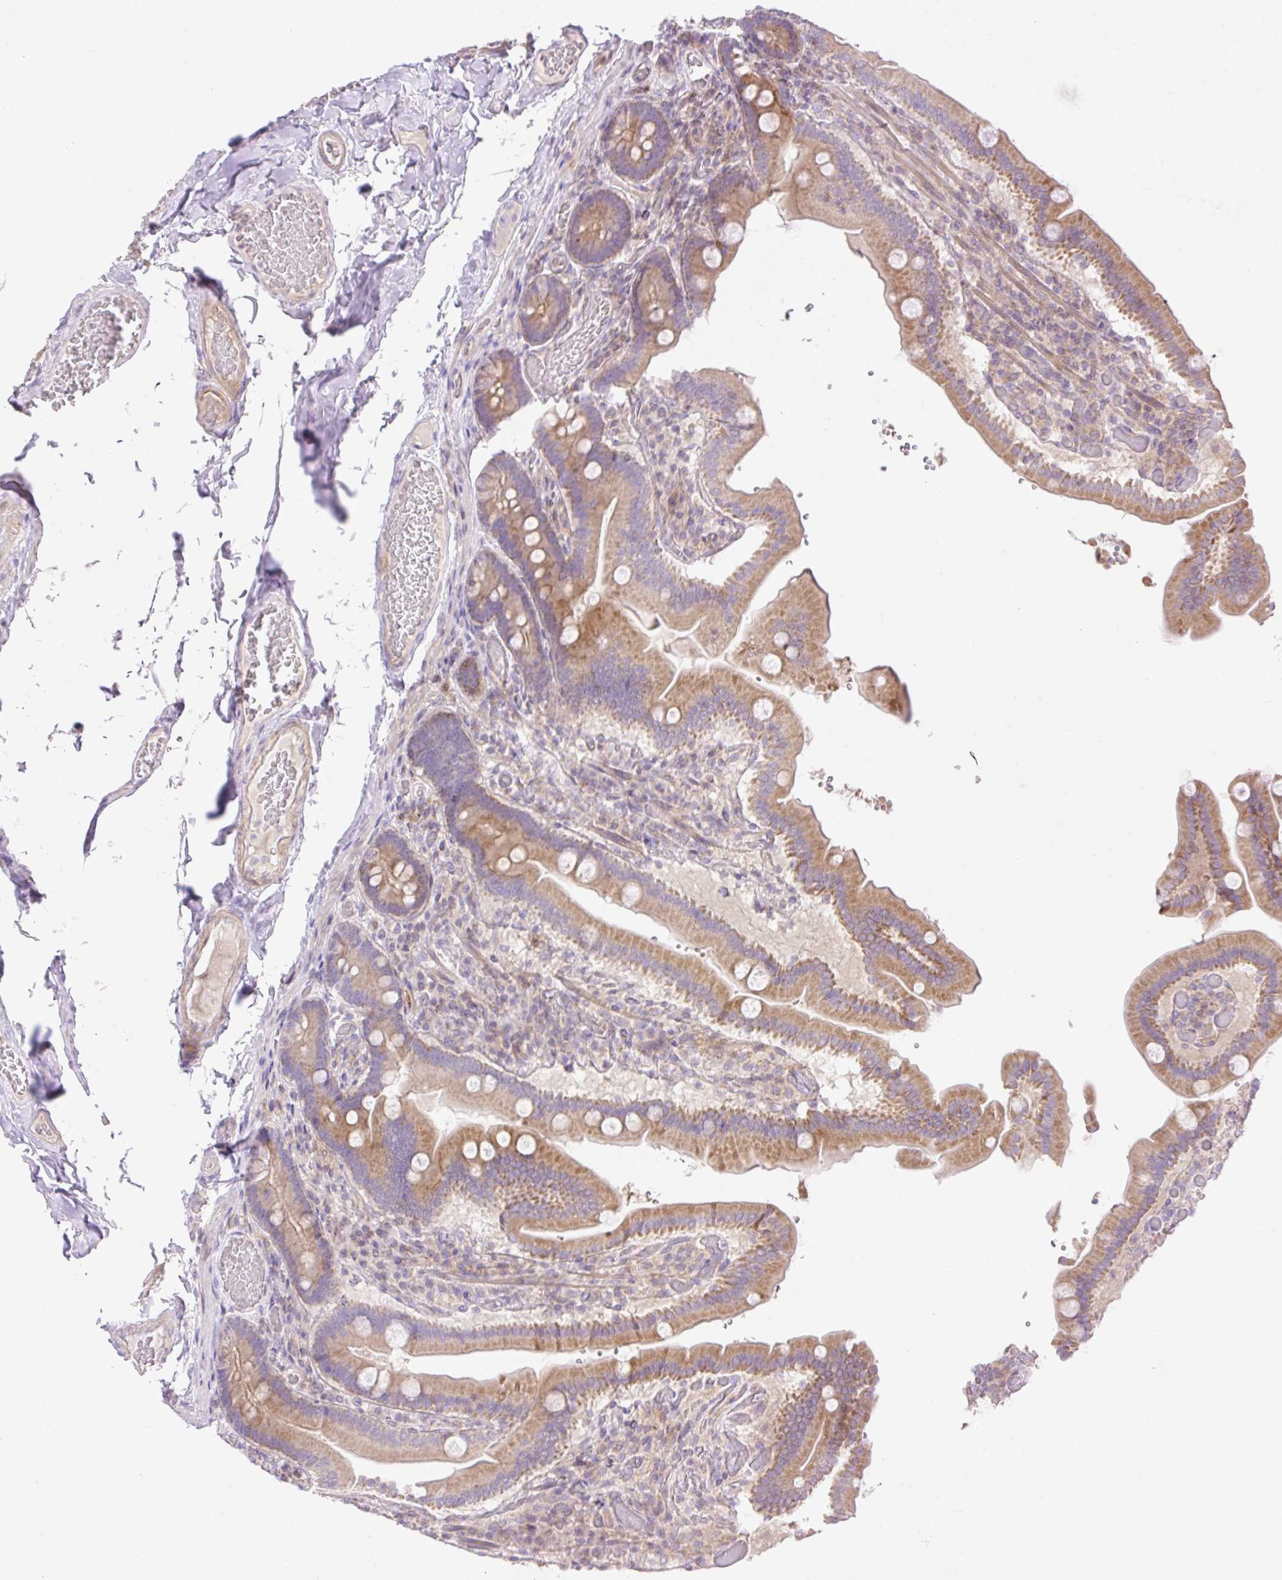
{"staining": {"intensity": "moderate", "quantity": ">75%", "location": "cytoplasmic/membranous"}, "tissue": "duodenum", "cell_type": "Glandular cells", "image_type": "normal", "snomed": [{"axis": "morphology", "description": "Normal tissue, NOS"}, {"axis": "topography", "description": "Duodenum"}], "caption": "IHC photomicrograph of benign duodenum: human duodenum stained using IHC exhibits medium levels of moderate protein expression localized specifically in the cytoplasmic/membranous of glandular cells, appearing as a cytoplasmic/membranous brown color.", "gene": "VPS25", "patient": {"sex": "female", "age": 62}}